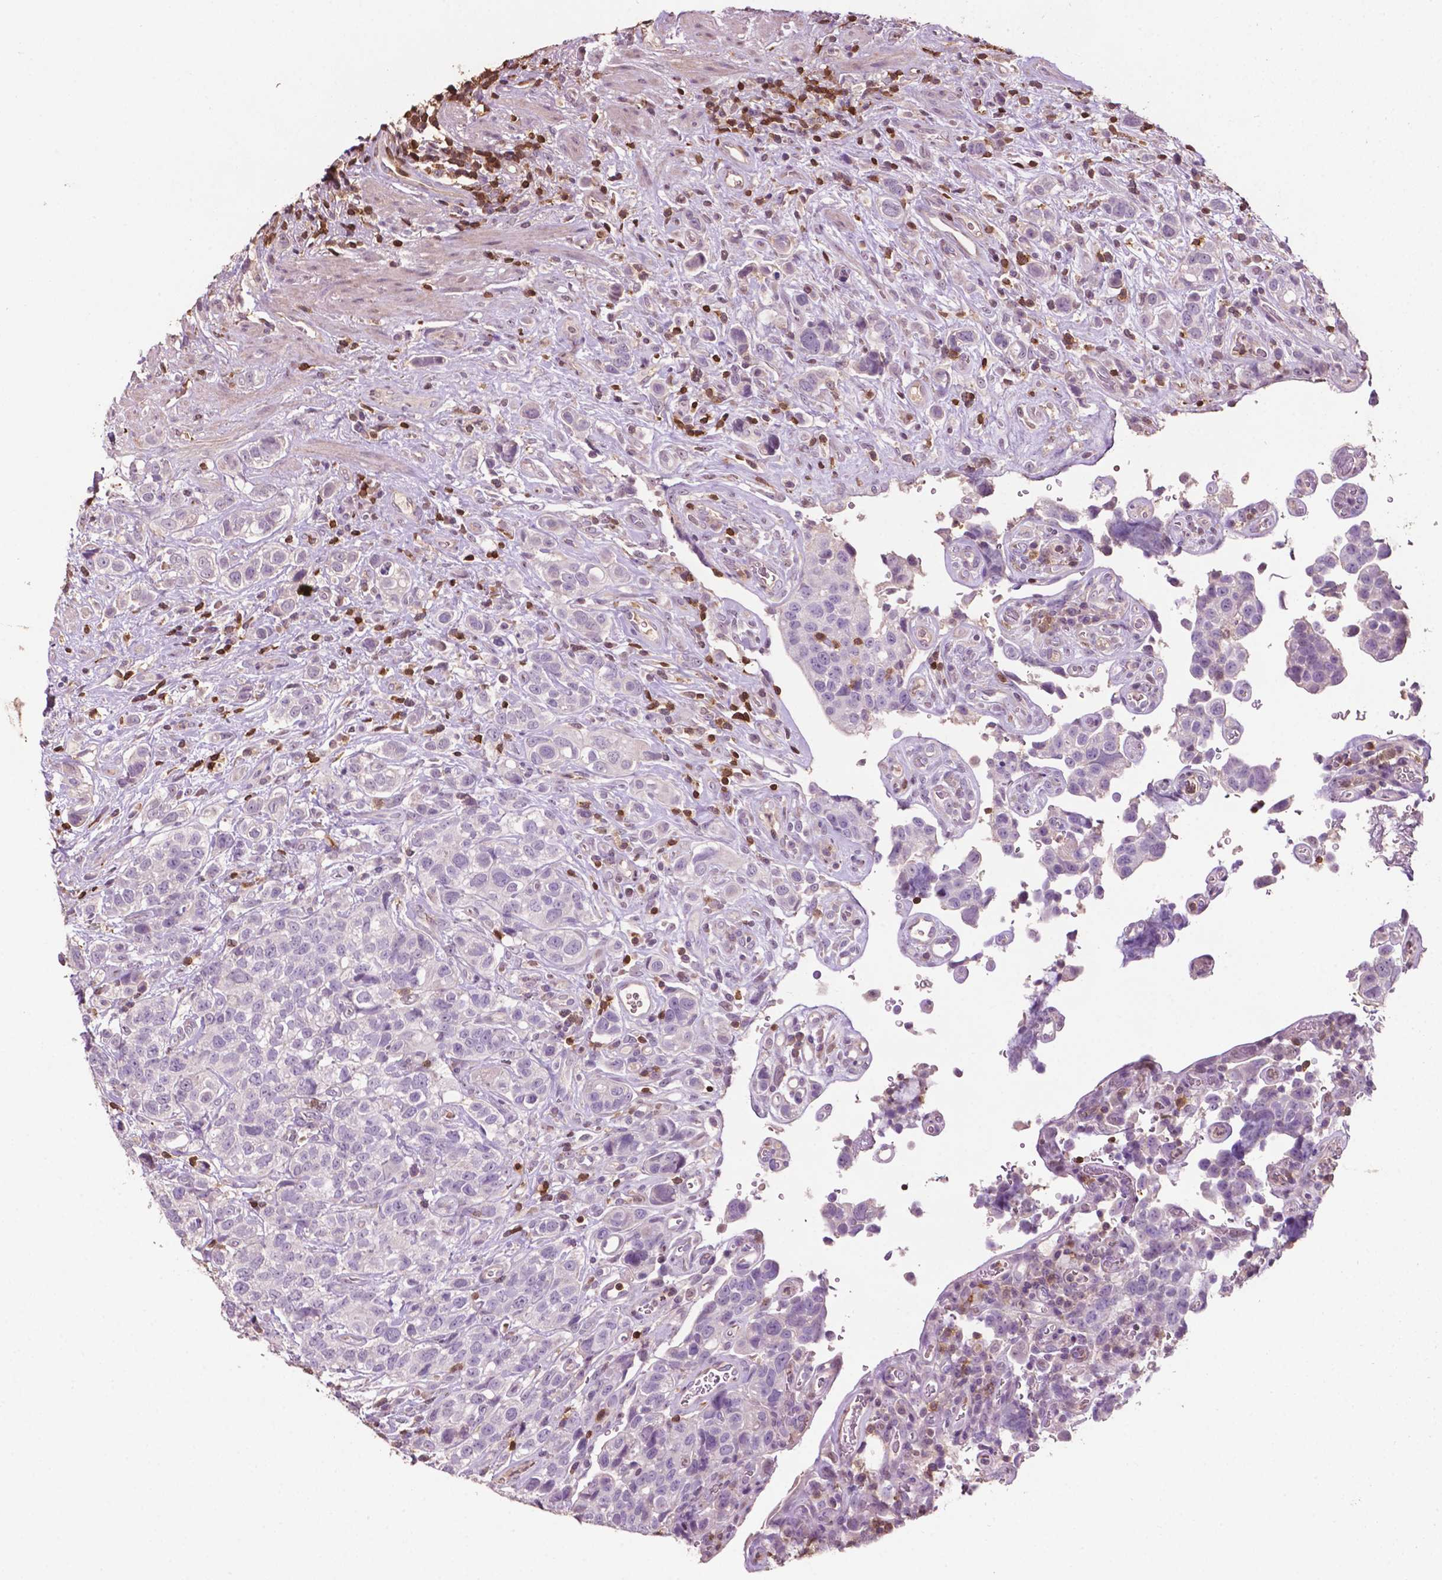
{"staining": {"intensity": "negative", "quantity": "none", "location": "none"}, "tissue": "urothelial cancer", "cell_type": "Tumor cells", "image_type": "cancer", "snomed": [{"axis": "morphology", "description": "Urothelial carcinoma, High grade"}, {"axis": "topography", "description": "Urinary bladder"}], "caption": "An immunohistochemistry (IHC) micrograph of urothelial cancer is shown. There is no staining in tumor cells of urothelial cancer.", "gene": "TBC1D10C", "patient": {"sex": "female", "age": 58}}